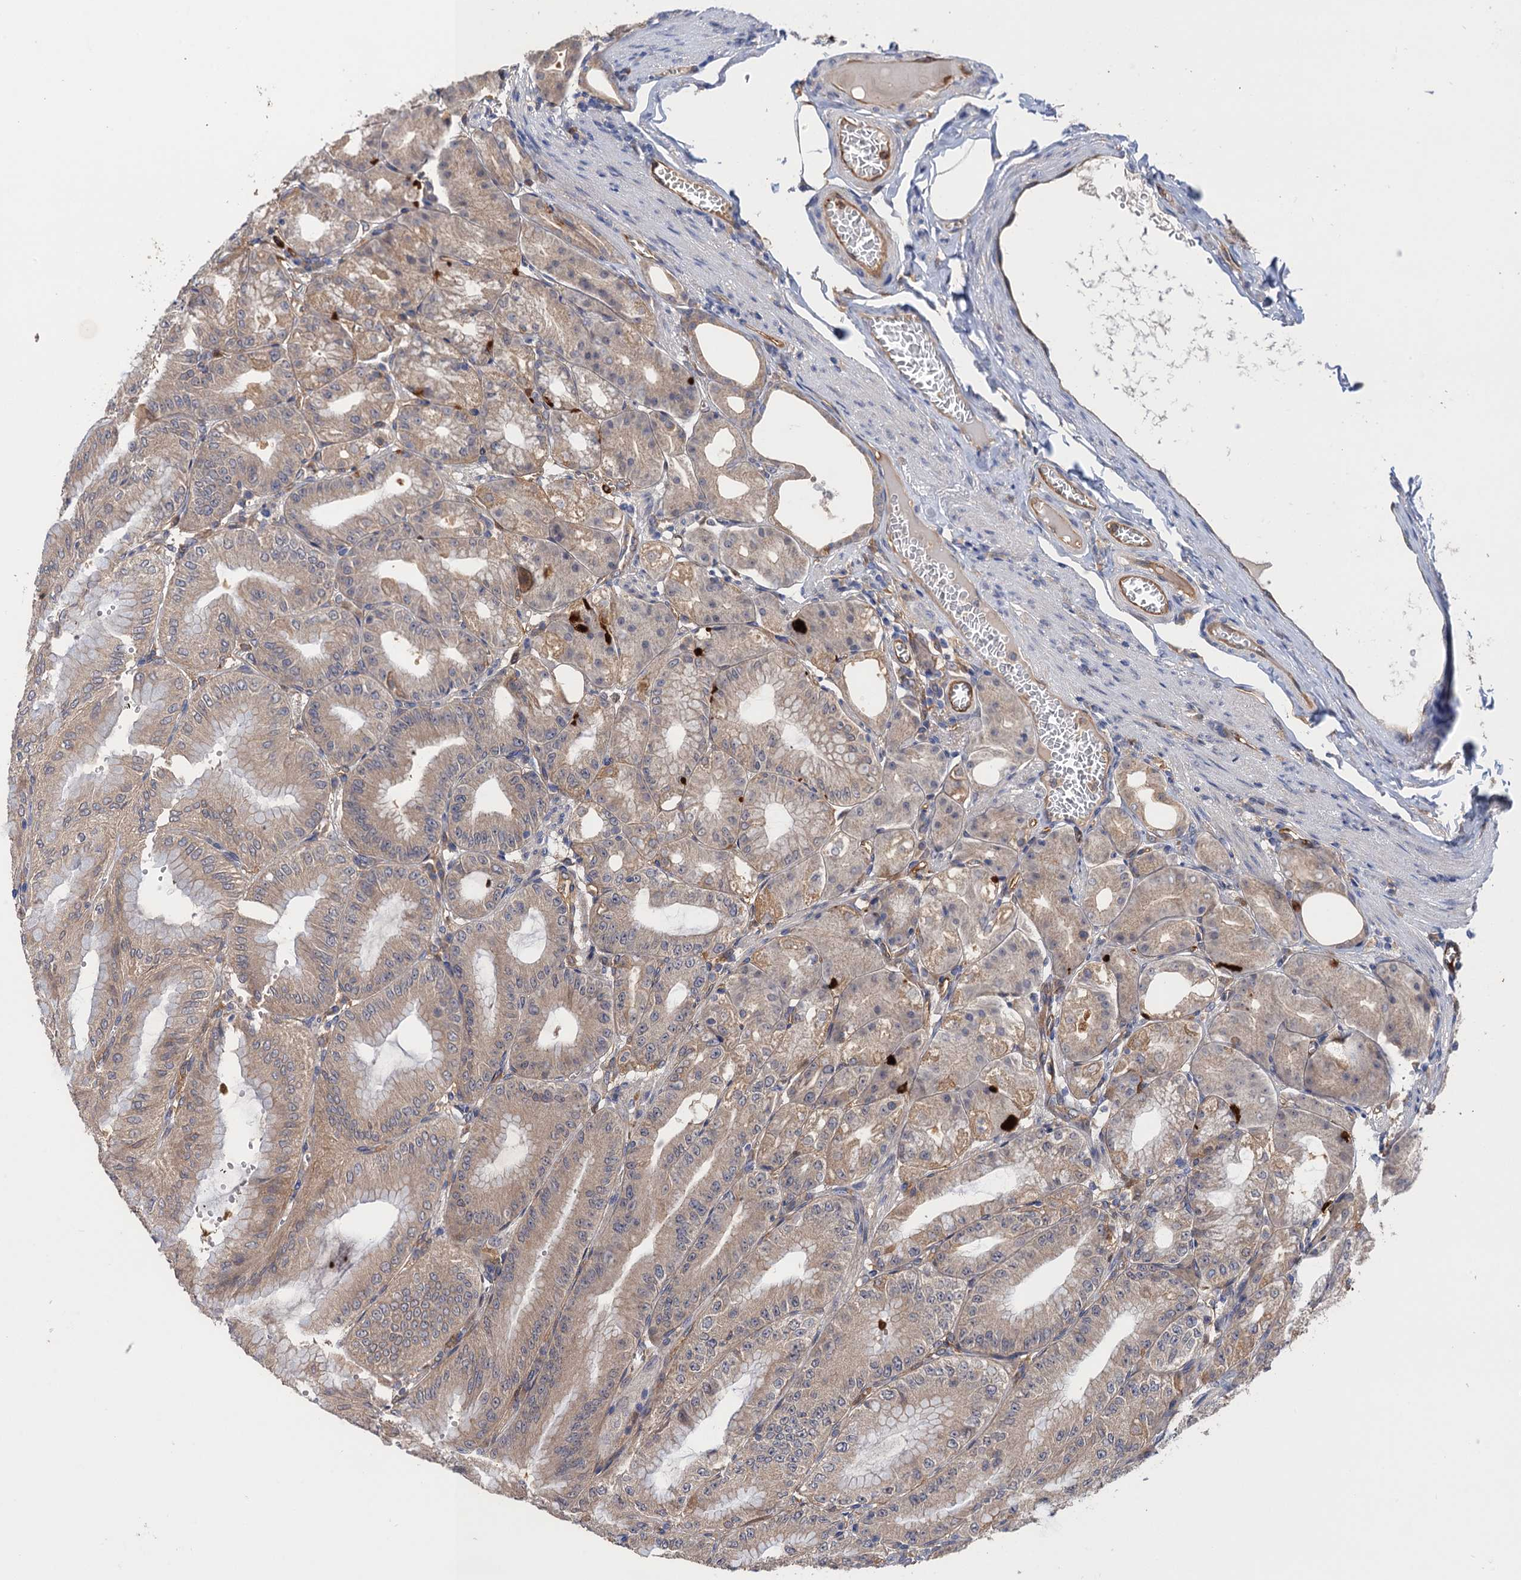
{"staining": {"intensity": "moderate", "quantity": ">75%", "location": "cytoplasmic/membranous,nuclear"}, "tissue": "stomach", "cell_type": "Glandular cells", "image_type": "normal", "snomed": [{"axis": "morphology", "description": "Normal tissue, NOS"}, {"axis": "topography", "description": "Stomach, lower"}], "caption": "Immunohistochemistry micrograph of normal stomach stained for a protein (brown), which shows medium levels of moderate cytoplasmic/membranous,nuclear positivity in approximately >75% of glandular cells.", "gene": "NEK8", "patient": {"sex": "male", "age": 71}}